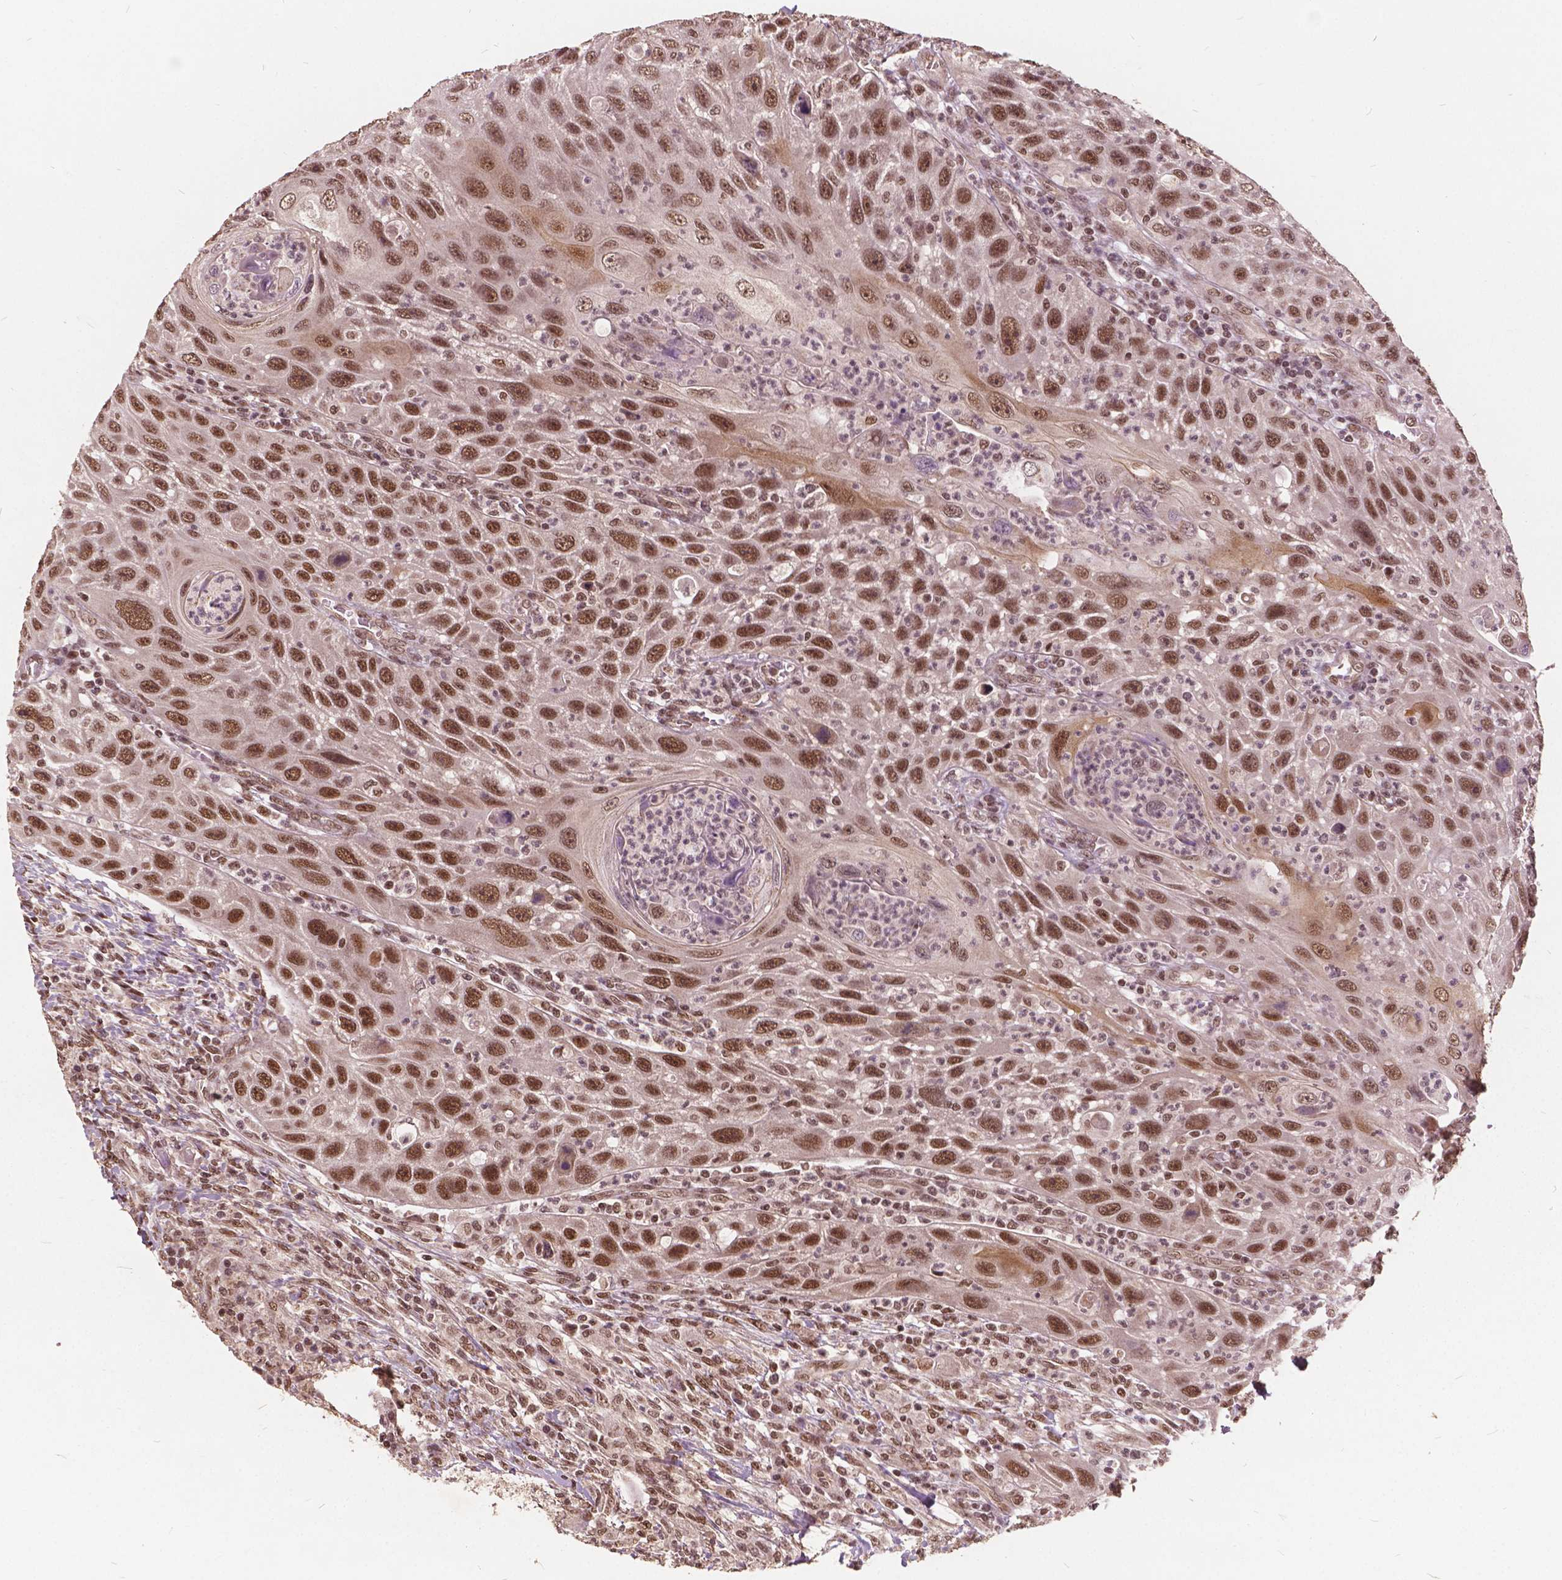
{"staining": {"intensity": "moderate", "quantity": ">75%", "location": "nuclear"}, "tissue": "head and neck cancer", "cell_type": "Tumor cells", "image_type": "cancer", "snomed": [{"axis": "morphology", "description": "Squamous cell carcinoma, NOS"}, {"axis": "topography", "description": "Head-Neck"}], "caption": "Immunohistochemical staining of human squamous cell carcinoma (head and neck) exhibits medium levels of moderate nuclear positivity in approximately >75% of tumor cells. The staining was performed using DAB (3,3'-diaminobenzidine) to visualize the protein expression in brown, while the nuclei were stained in blue with hematoxylin (Magnification: 20x).", "gene": "GPS2", "patient": {"sex": "male", "age": 69}}